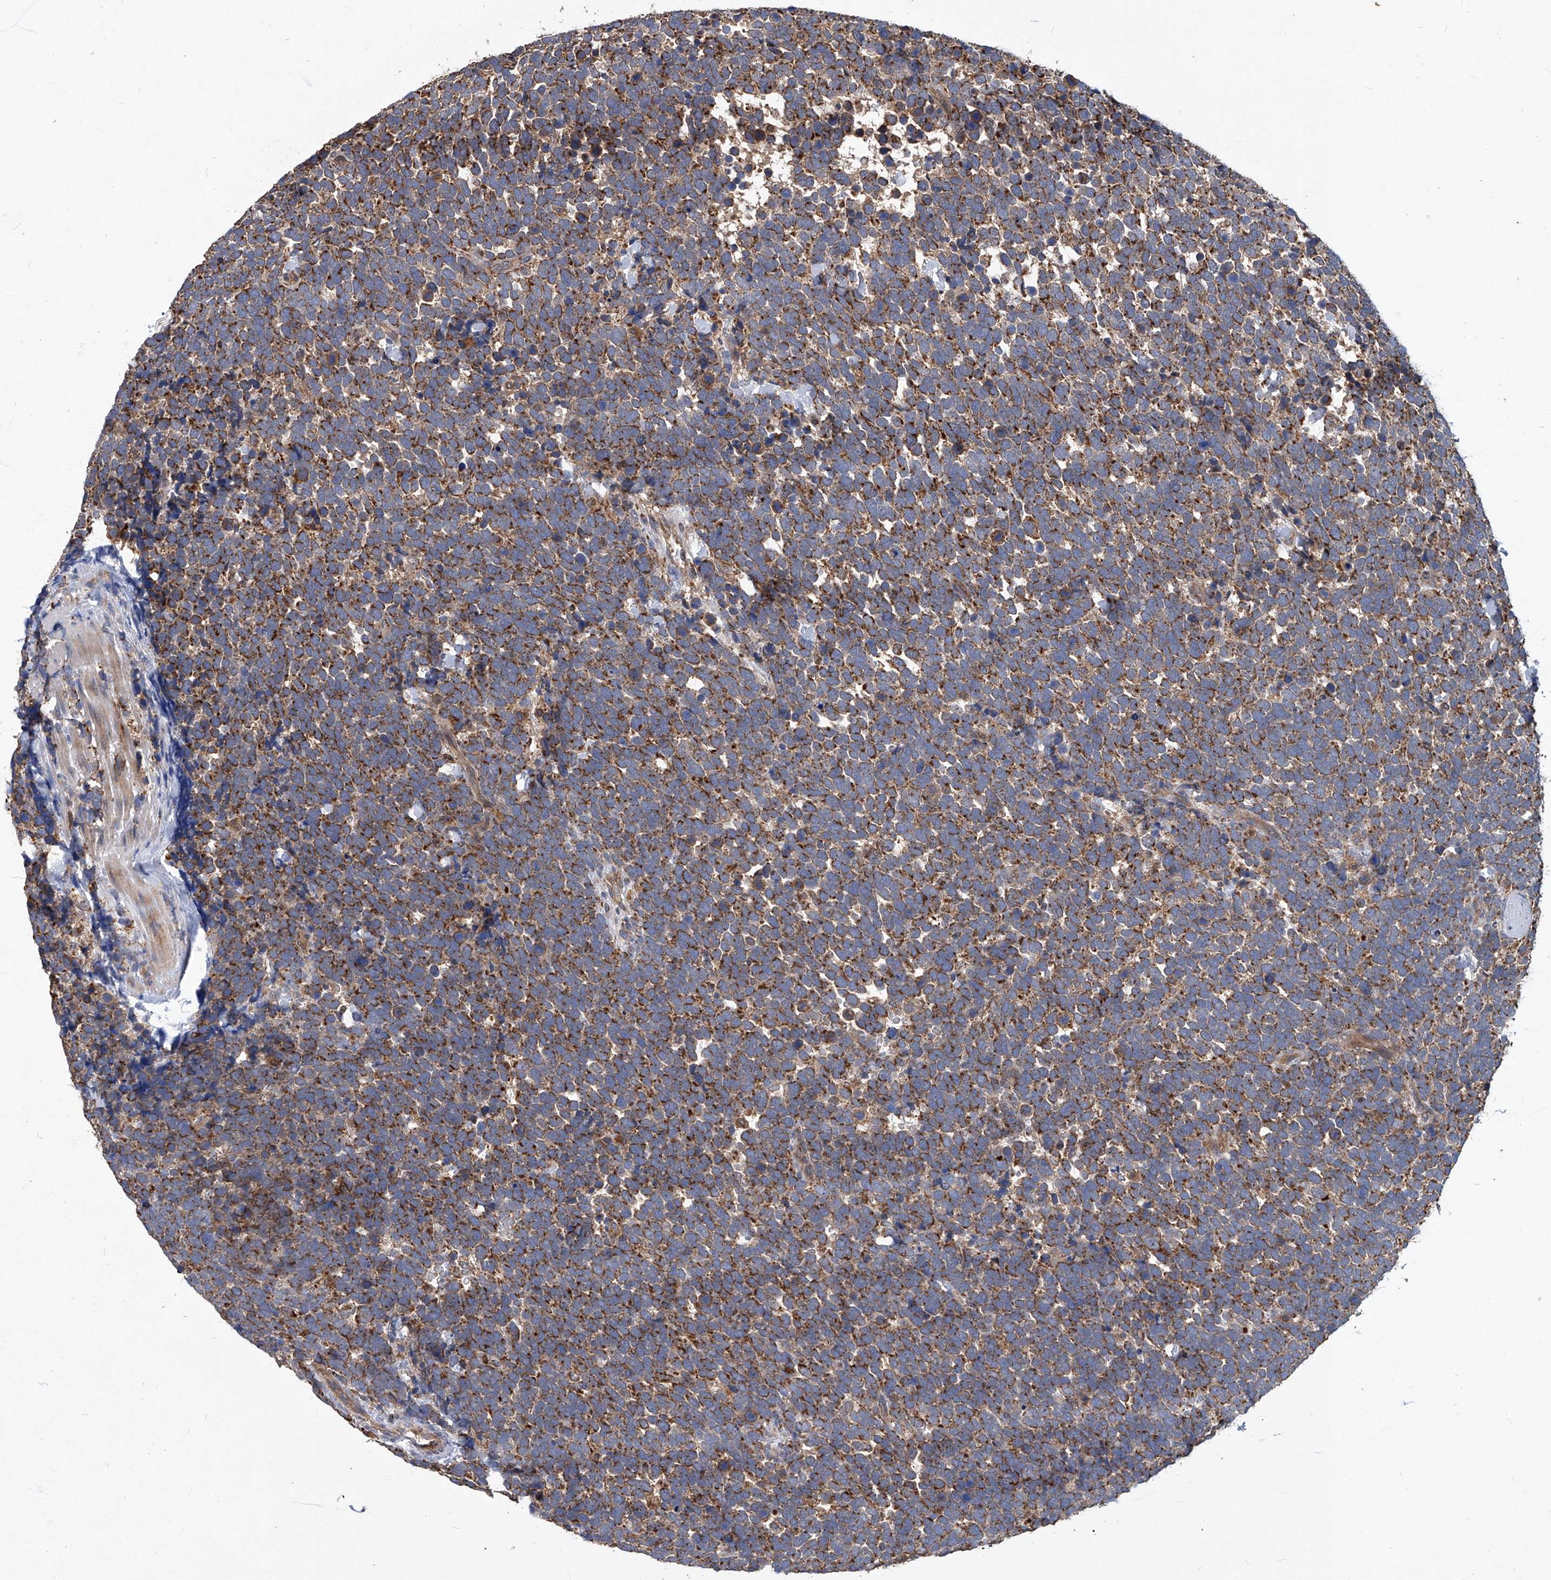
{"staining": {"intensity": "strong", "quantity": ">75%", "location": "cytoplasmic/membranous"}, "tissue": "urothelial cancer", "cell_type": "Tumor cells", "image_type": "cancer", "snomed": [{"axis": "morphology", "description": "Urothelial carcinoma, High grade"}, {"axis": "topography", "description": "Urinary bladder"}], "caption": "Tumor cells show high levels of strong cytoplasmic/membranous positivity in about >75% of cells in human urothelial cancer.", "gene": "TNFRSF13B", "patient": {"sex": "female", "age": 82}}